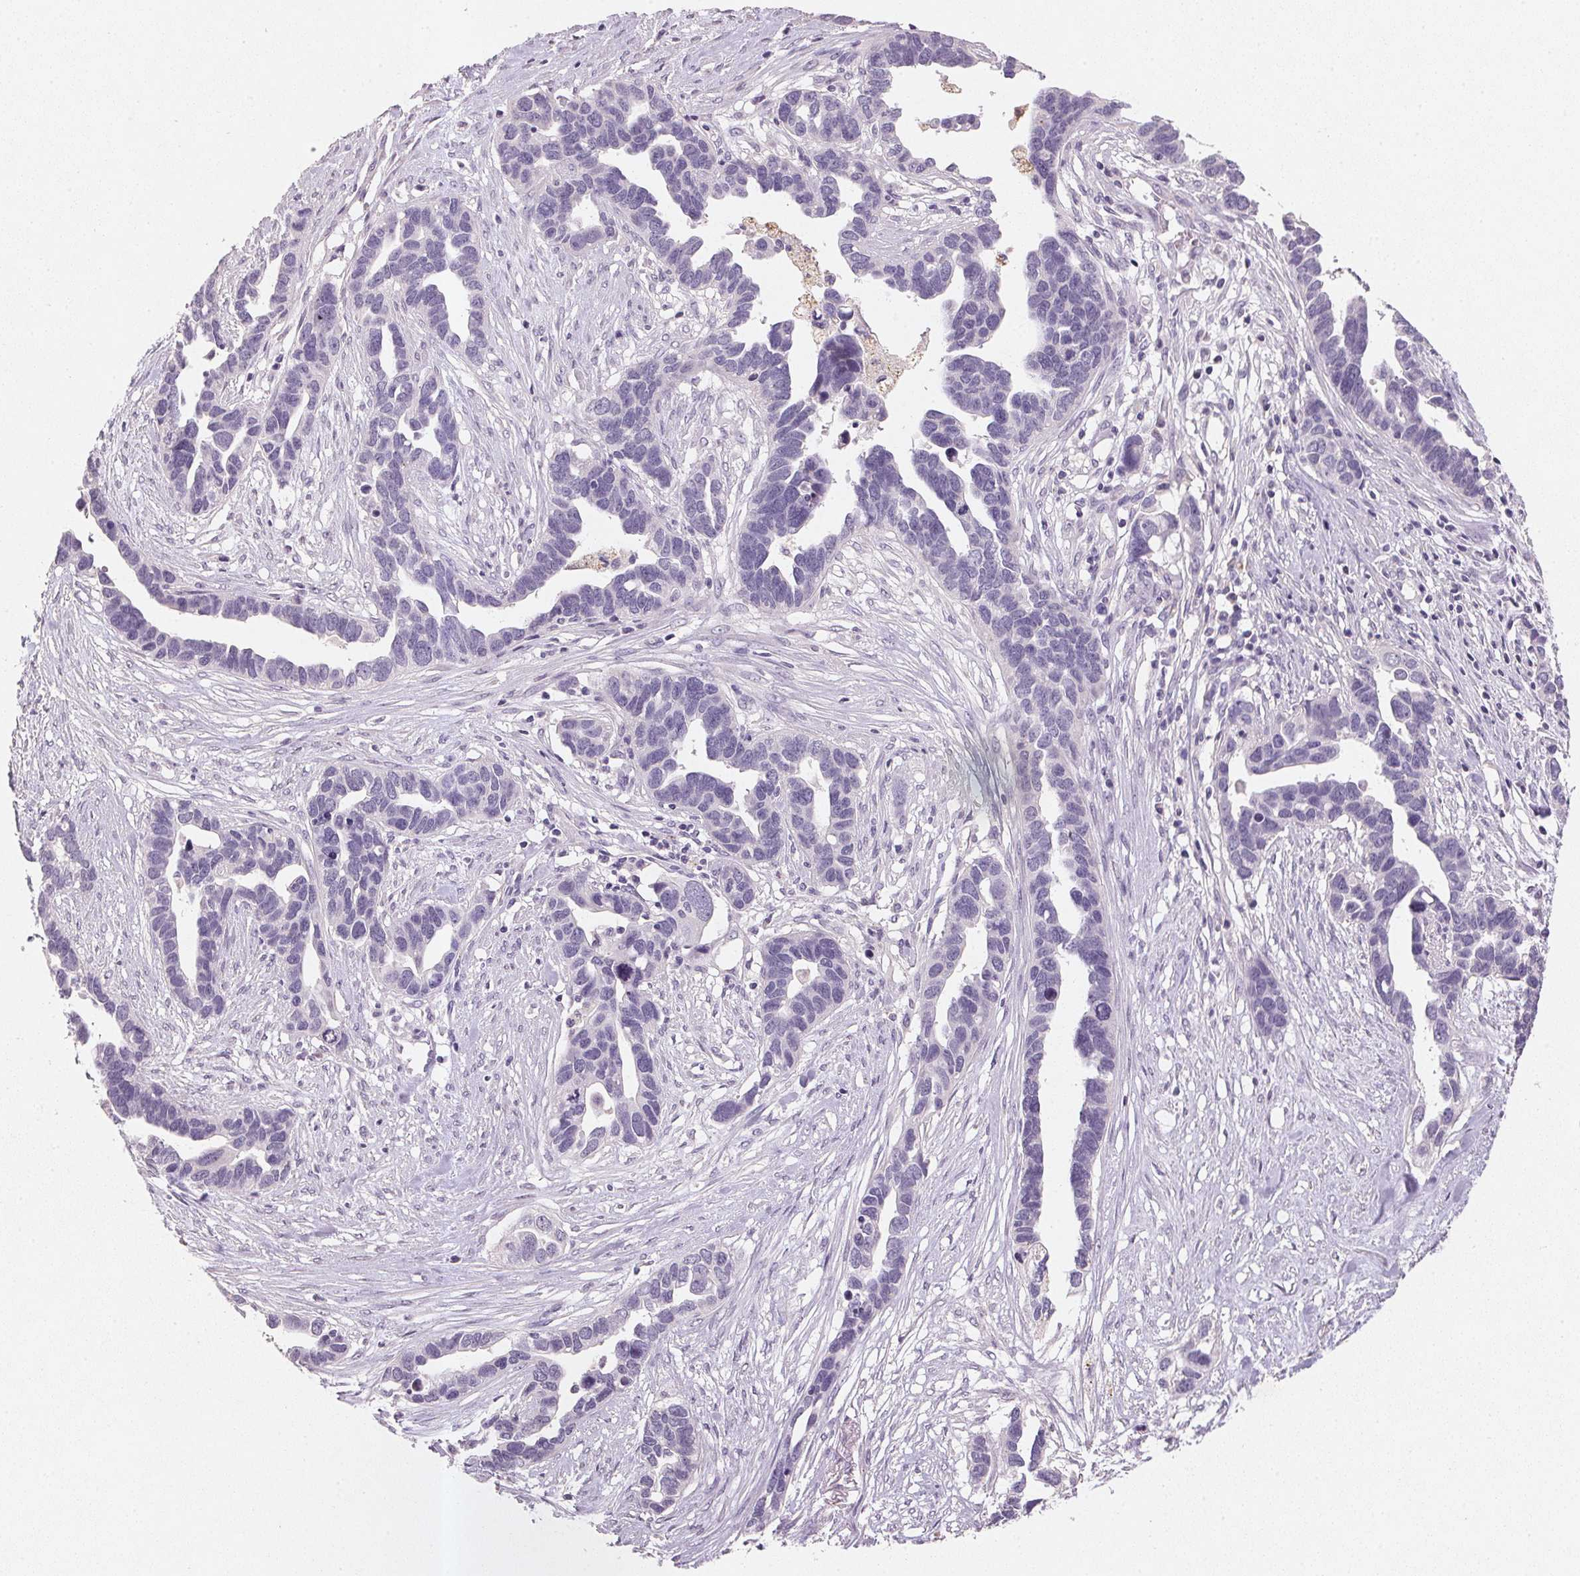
{"staining": {"intensity": "negative", "quantity": "none", "location": "none"}, "tissue": "ovarian cancer", "cell_type": "Tumor cells", "image_type": "cancer", "snomed": [{"axis": "morphology", "description": "Cystadenocarcinoma, serous, NOS"}, {"axis": "topography", "description": "Ovary"}], "caption": "Tumor cells are negative for protein expression in human ovarian cancer (serous cystadenocarcinoma).", "gene": "CXCL5", "patient": {"sex": "female", "age": 54}}